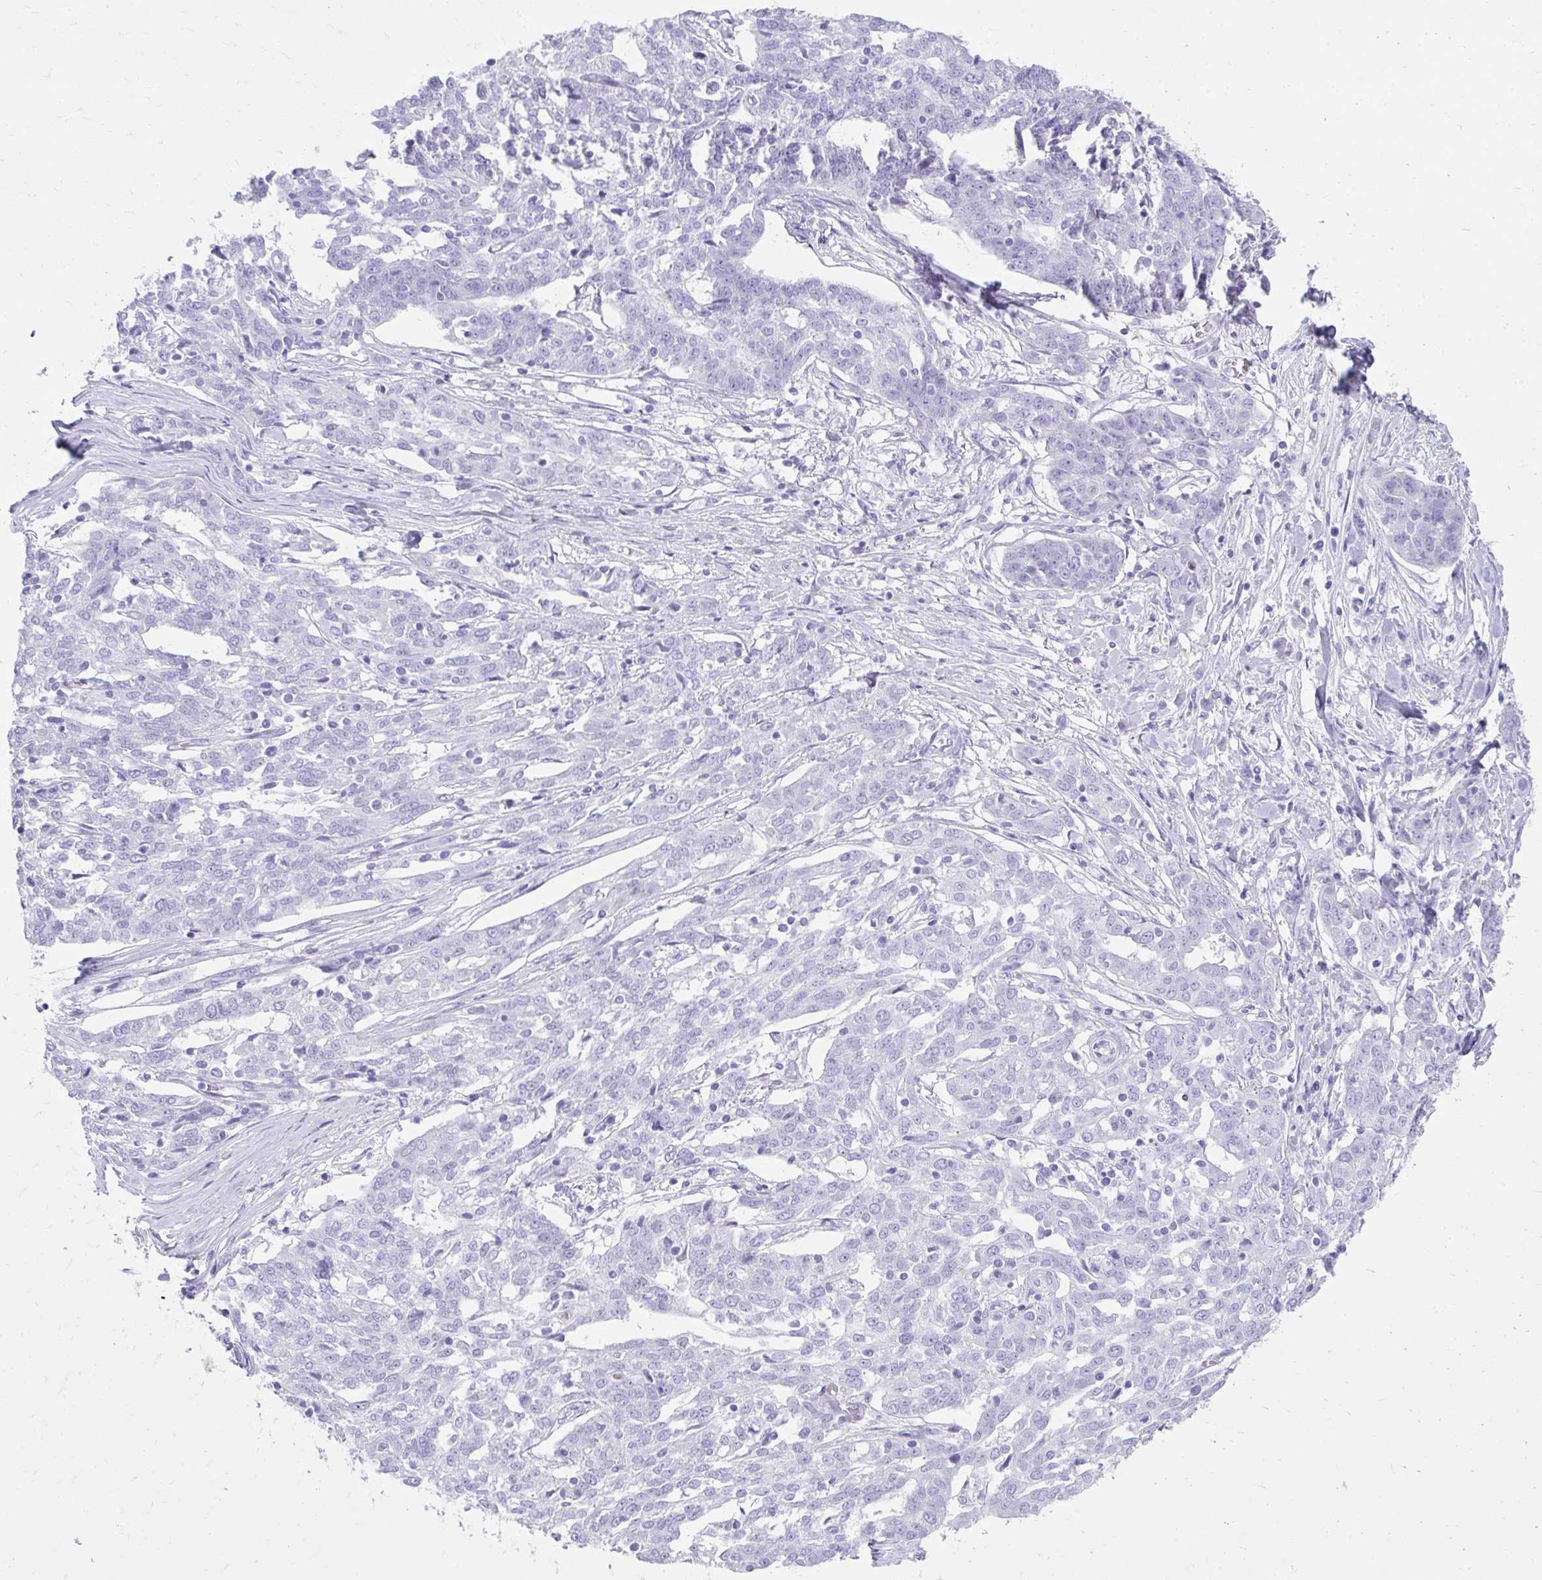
{"staining": {"intensity": "negative", "quantity": "none", "location": "none"}, "tissue": "ovarian cancer", "cell_type": "Tumor cells", "image_type": "cancer", "snomed": [{"axis": "morphology", "description": "Cystadenocarcinoma, serous, NOS"}, {"axis": "topography", "description": "Ovary"}], "caption": "Tumor cells show no significant protein expression in ovarian cancer.", "gene": "TNNT1", "patient": {"sex": "female", "age": 67}}